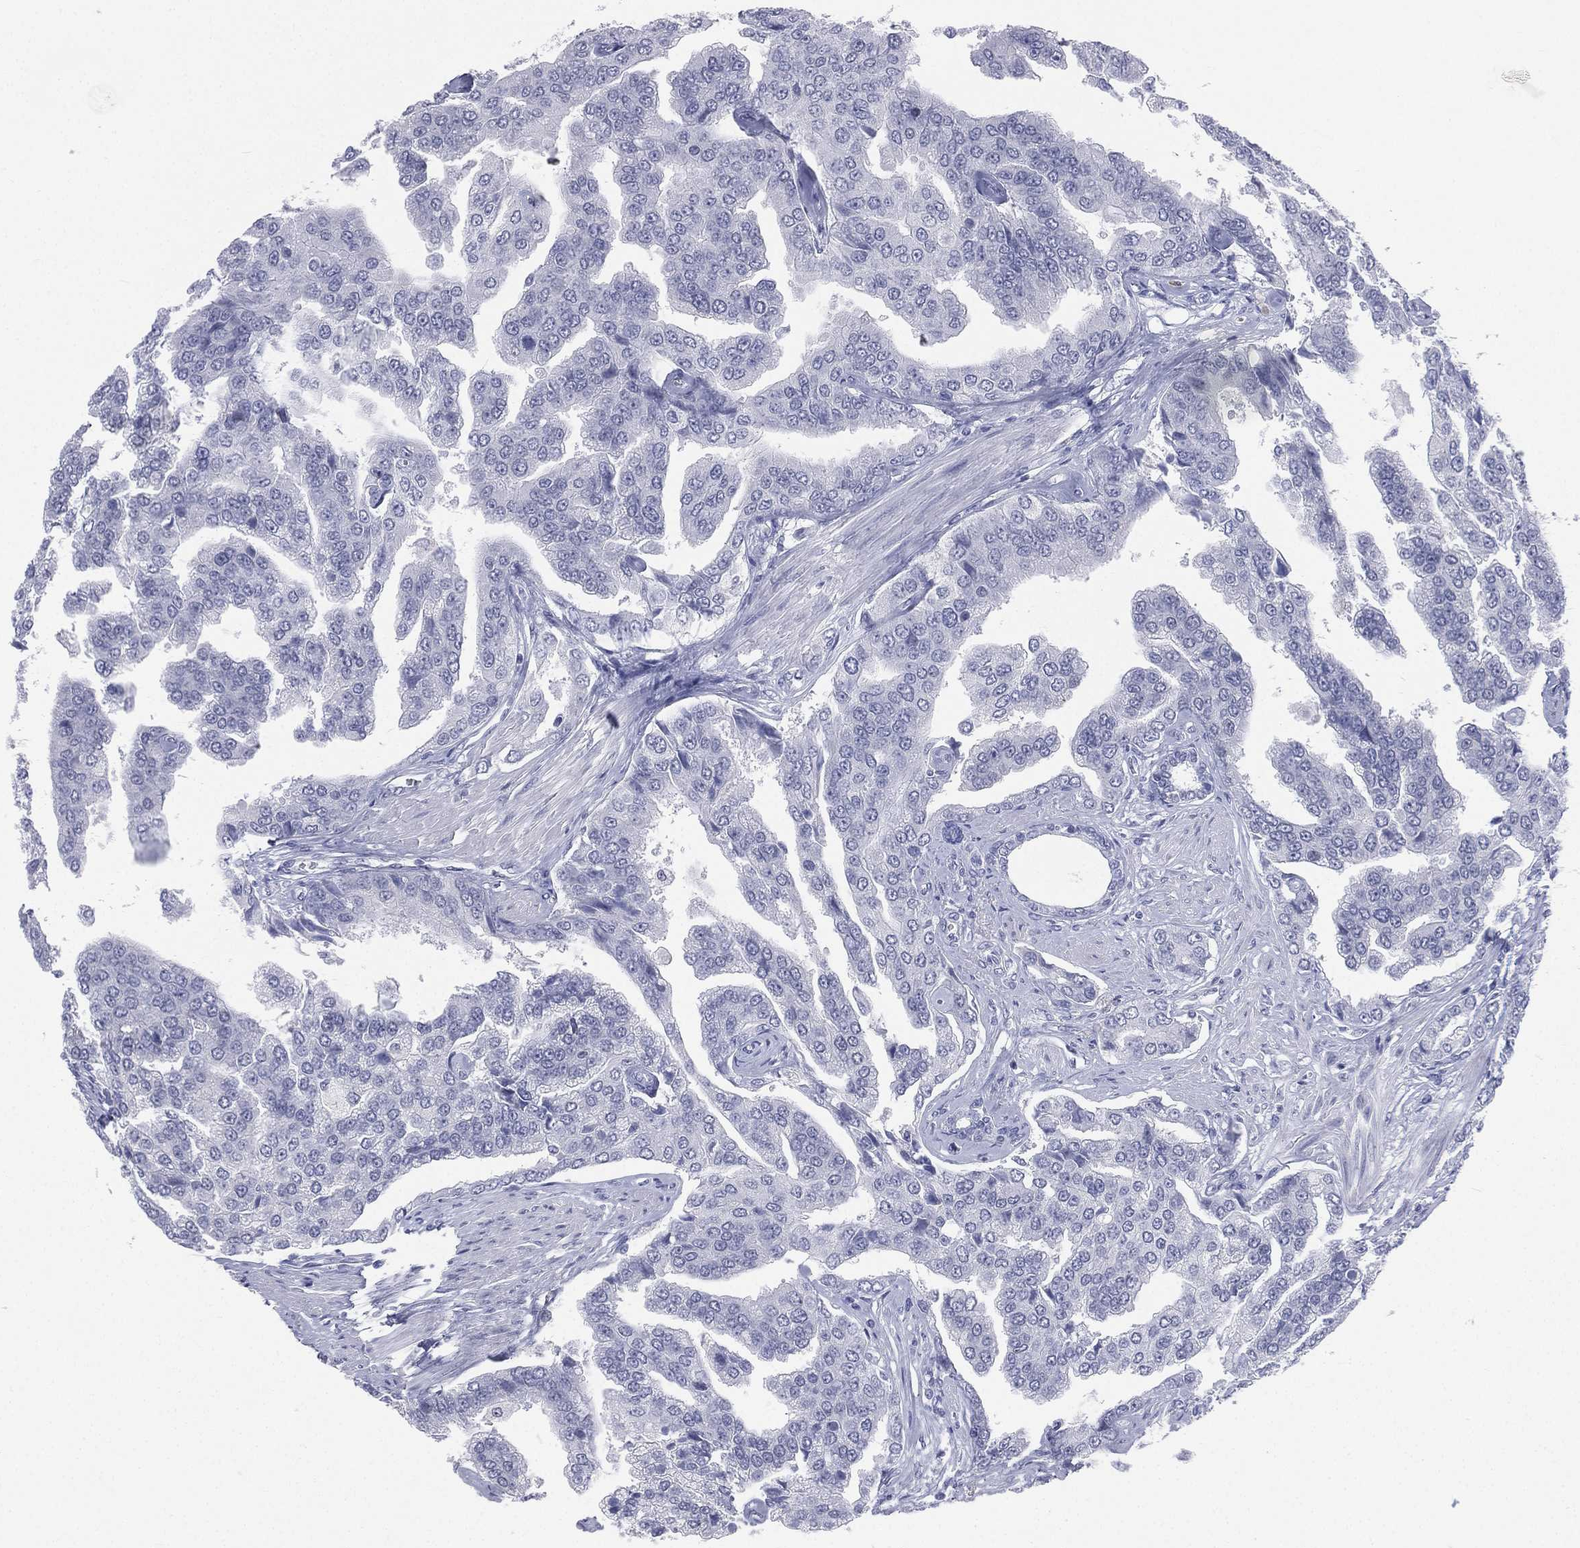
{"staining": {"intensity": "negative", "quantity": "none", "location": "none"}, "tissue": "prostate cancer", "cell_type": "Tumor cells", "image_type": "cancer", "snomed": [{"axis": "morphology", "description": "Adenocarcinoma, NOS"}, {"axis": "topography", "description": "Prostate and seminal vesicle, NOS"}, {"axis": "topography", "description": "Prostate"}], "caption": "This histopathology image is of adenocarcinoma (prostate) stained with IHC to label a protein in brown with the nuclei are counter-stained blue. There is no positivity in tumor cells. (Immunohistochemistry (ihc), brightfield microscopy, high magnification).", "gene": "CD22", "patient": {"sex": "male", "age": 69}}